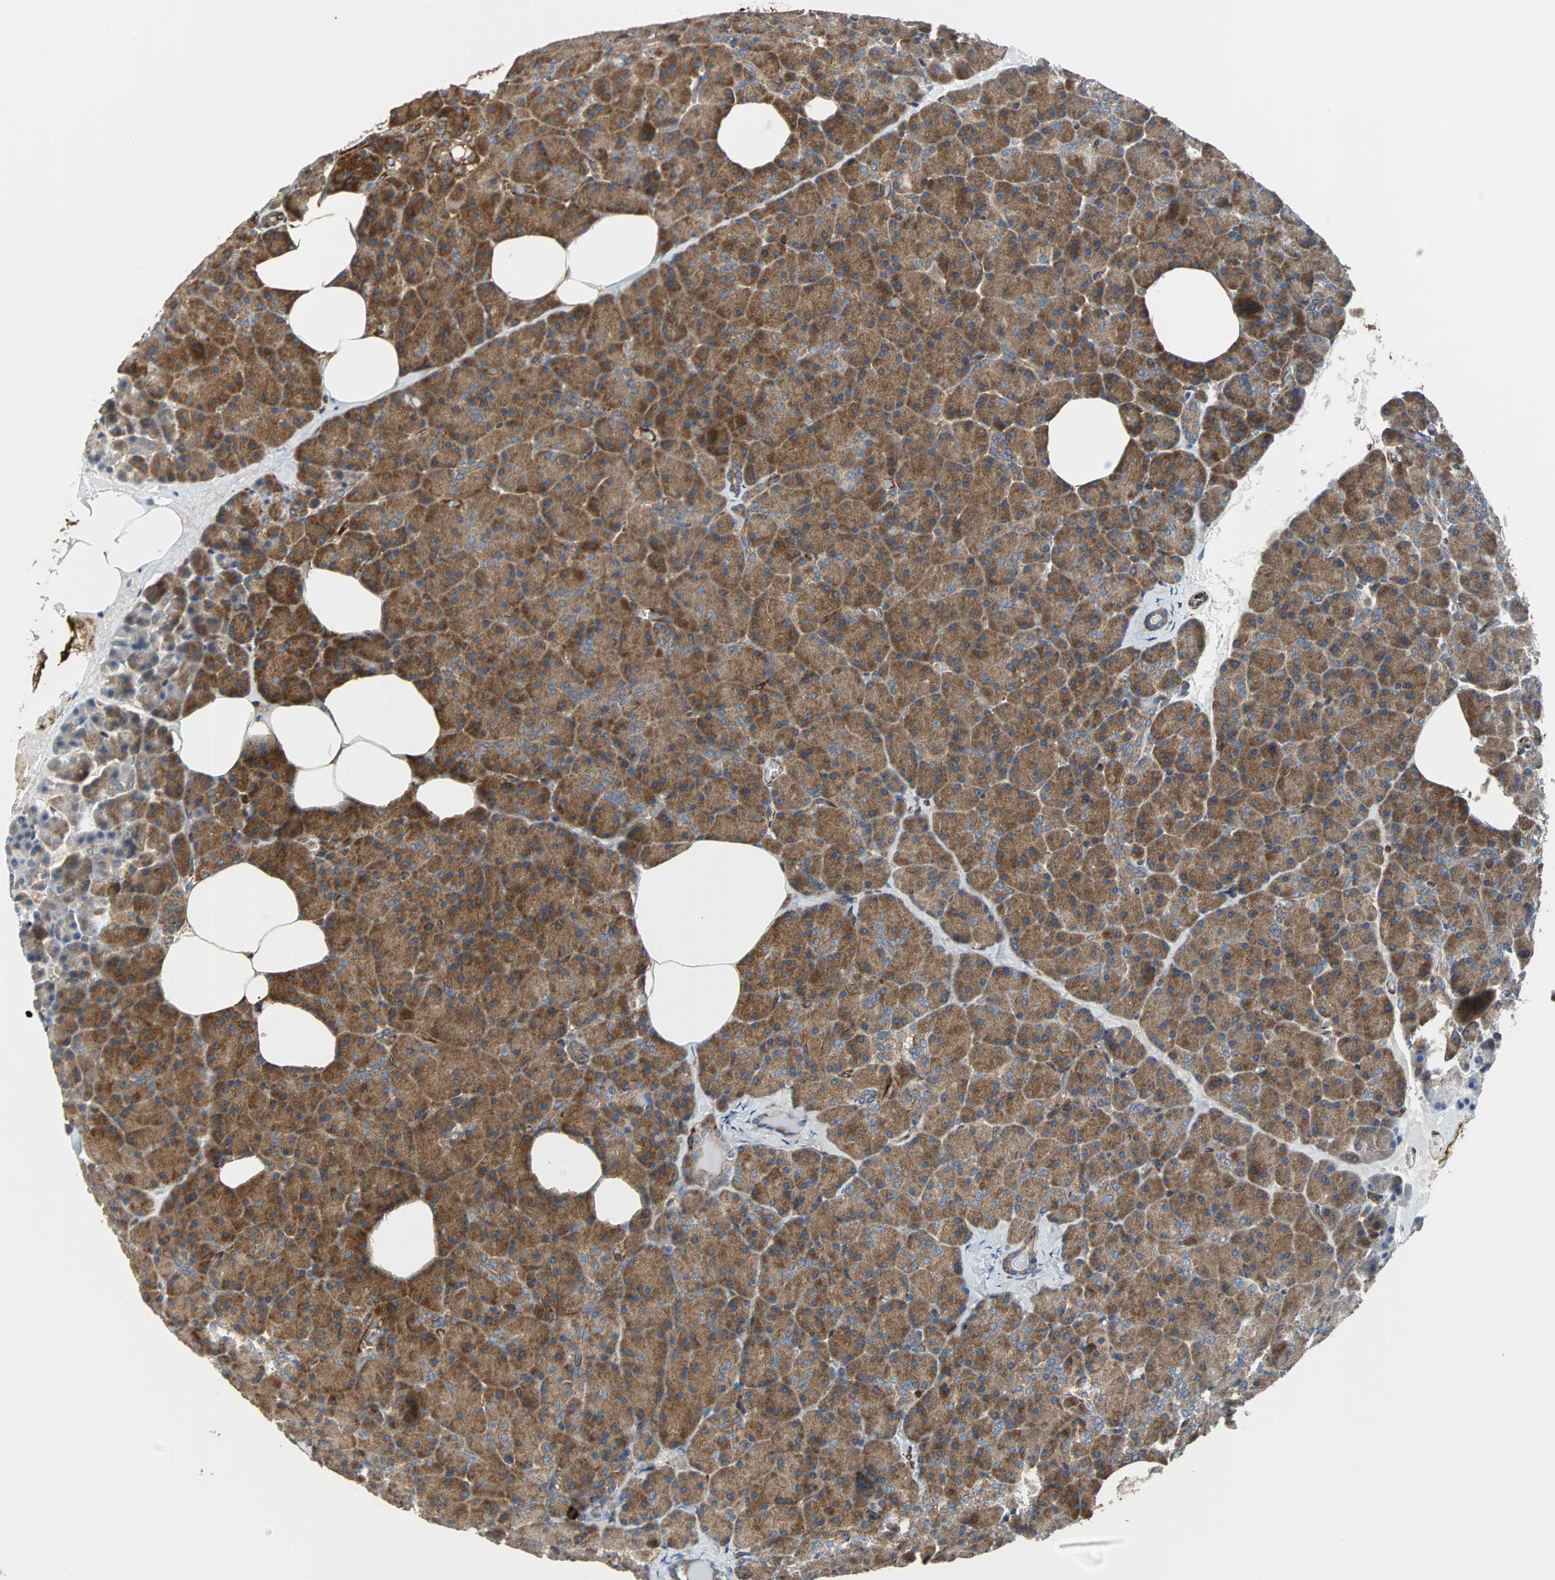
{"staining": {"intensity": "moderate", "quantity": ">75%", "location": "cytoplasmic/membranous"}, "tissue": "pancreas", "cell_type": "Exocrine glandular cells", "image_type": "normal", "snomed": [{"axis": "morphology", "description": "Normal tissue, NOS"}, {"axis": "topography", "description": "Pancreas"}], "caption": "Immunohistochemistry of benign pancreas displays medium levels of moderate cytoplasmic/membranous expression in about >75% of exocrine glandular cells.", "gene": "PLCG2", "patient": {"sex": "female", "age": 35}}